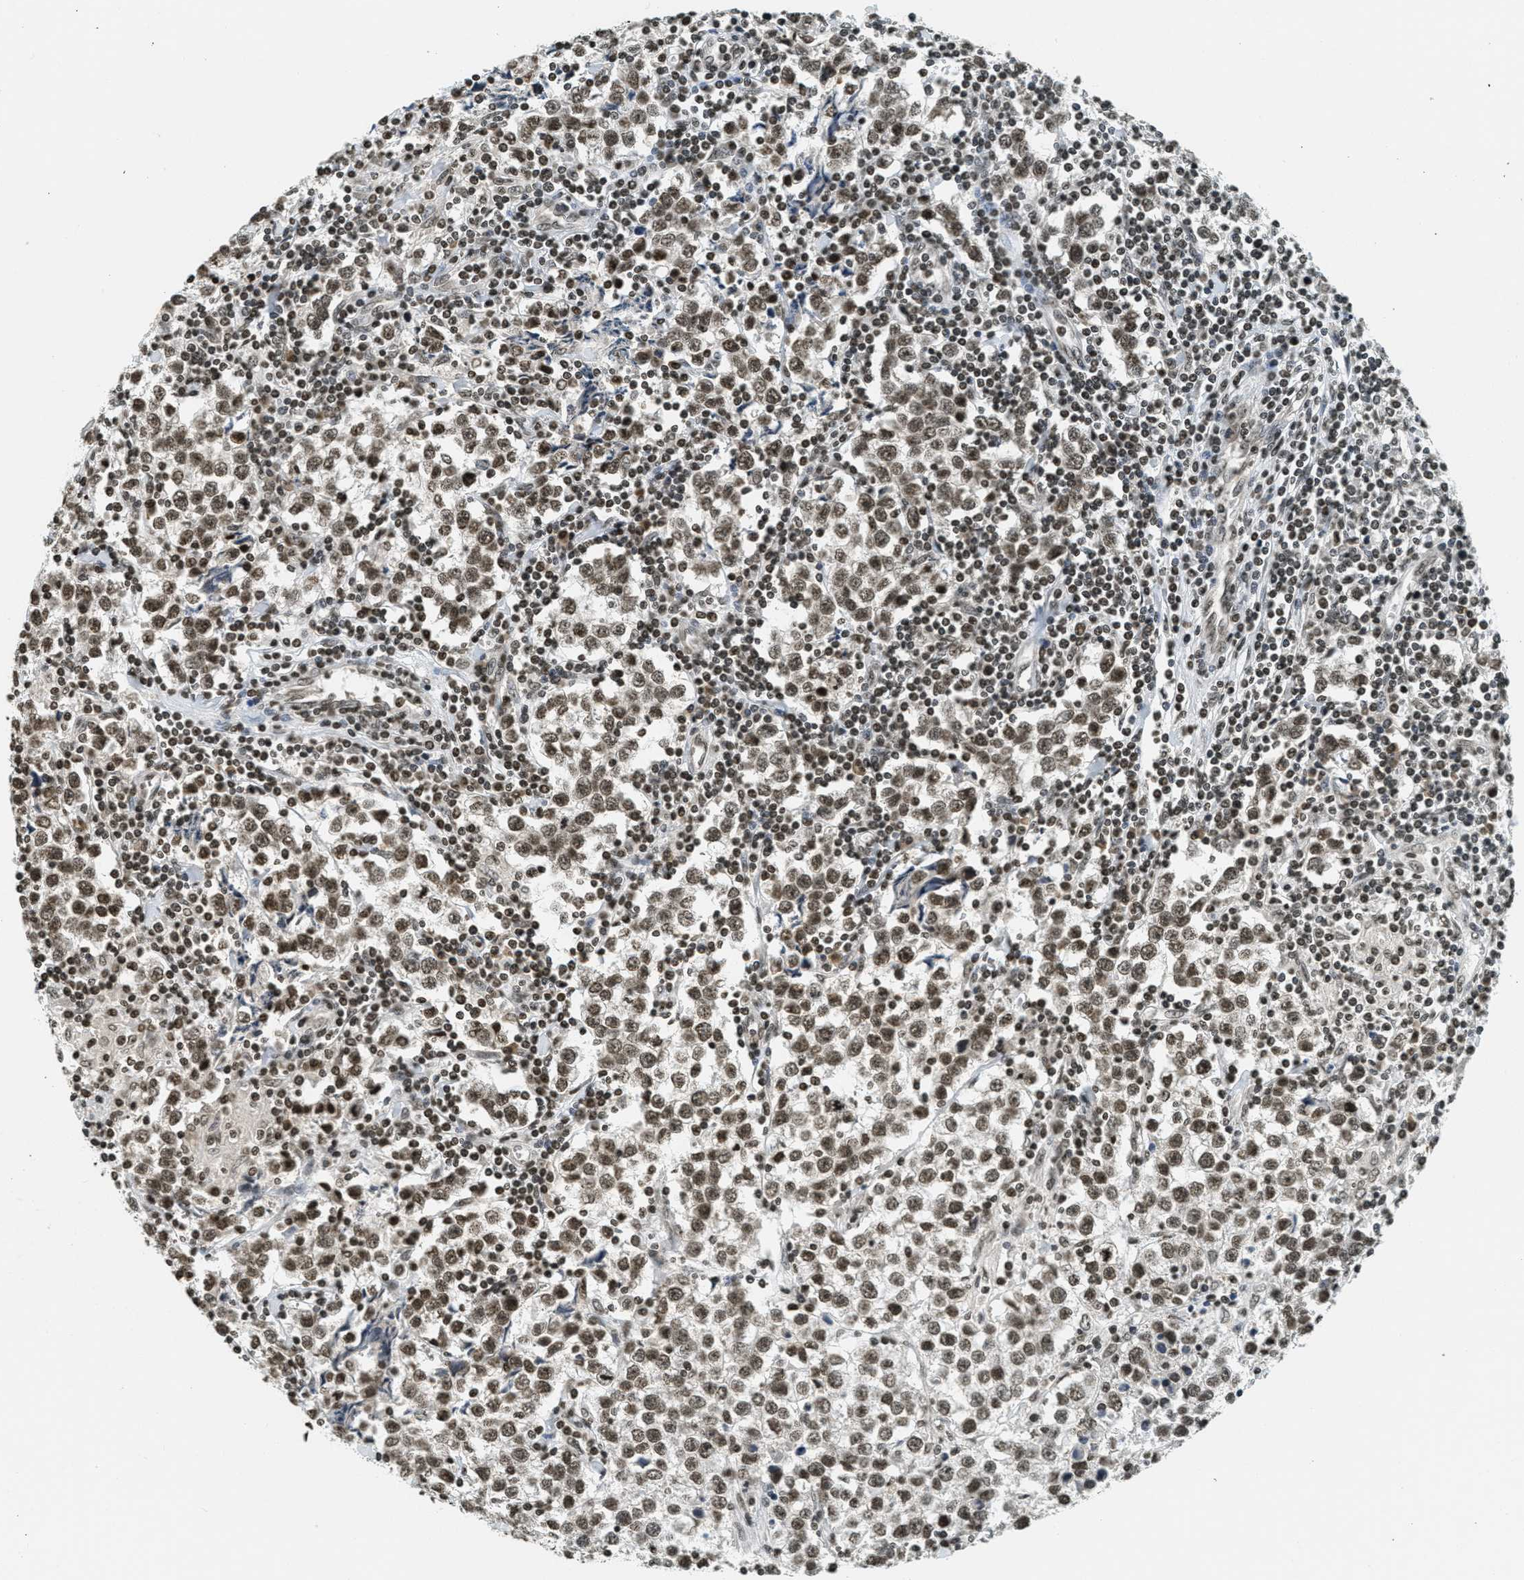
{"staining": {"intensity": "moderate", "quantity": ">75%", "location": "nuclear"}, "tissue": "testis cancer", "cell_type": "Tumor cells", "image_type": "cancer", "snomed": [{"axis": "morphology", "description": "Seminoma, NOS"}, {"axis": "morphology", "description": "Carcinoma, Embryonal, NOS"}, {"axis": "topography", "description": "Testis"}], "caption": "High-power microscopy captured an IHC histopathology image of testis cancer, revealing moderate nuclear expression in about >75% of tumor cells. (DAB (3,3'-diaminobenzidine) = brown stain, brightfield microscopy at high magnification).", "gene": "LDB2", "patient": {"sex": "male", "age": 36}}